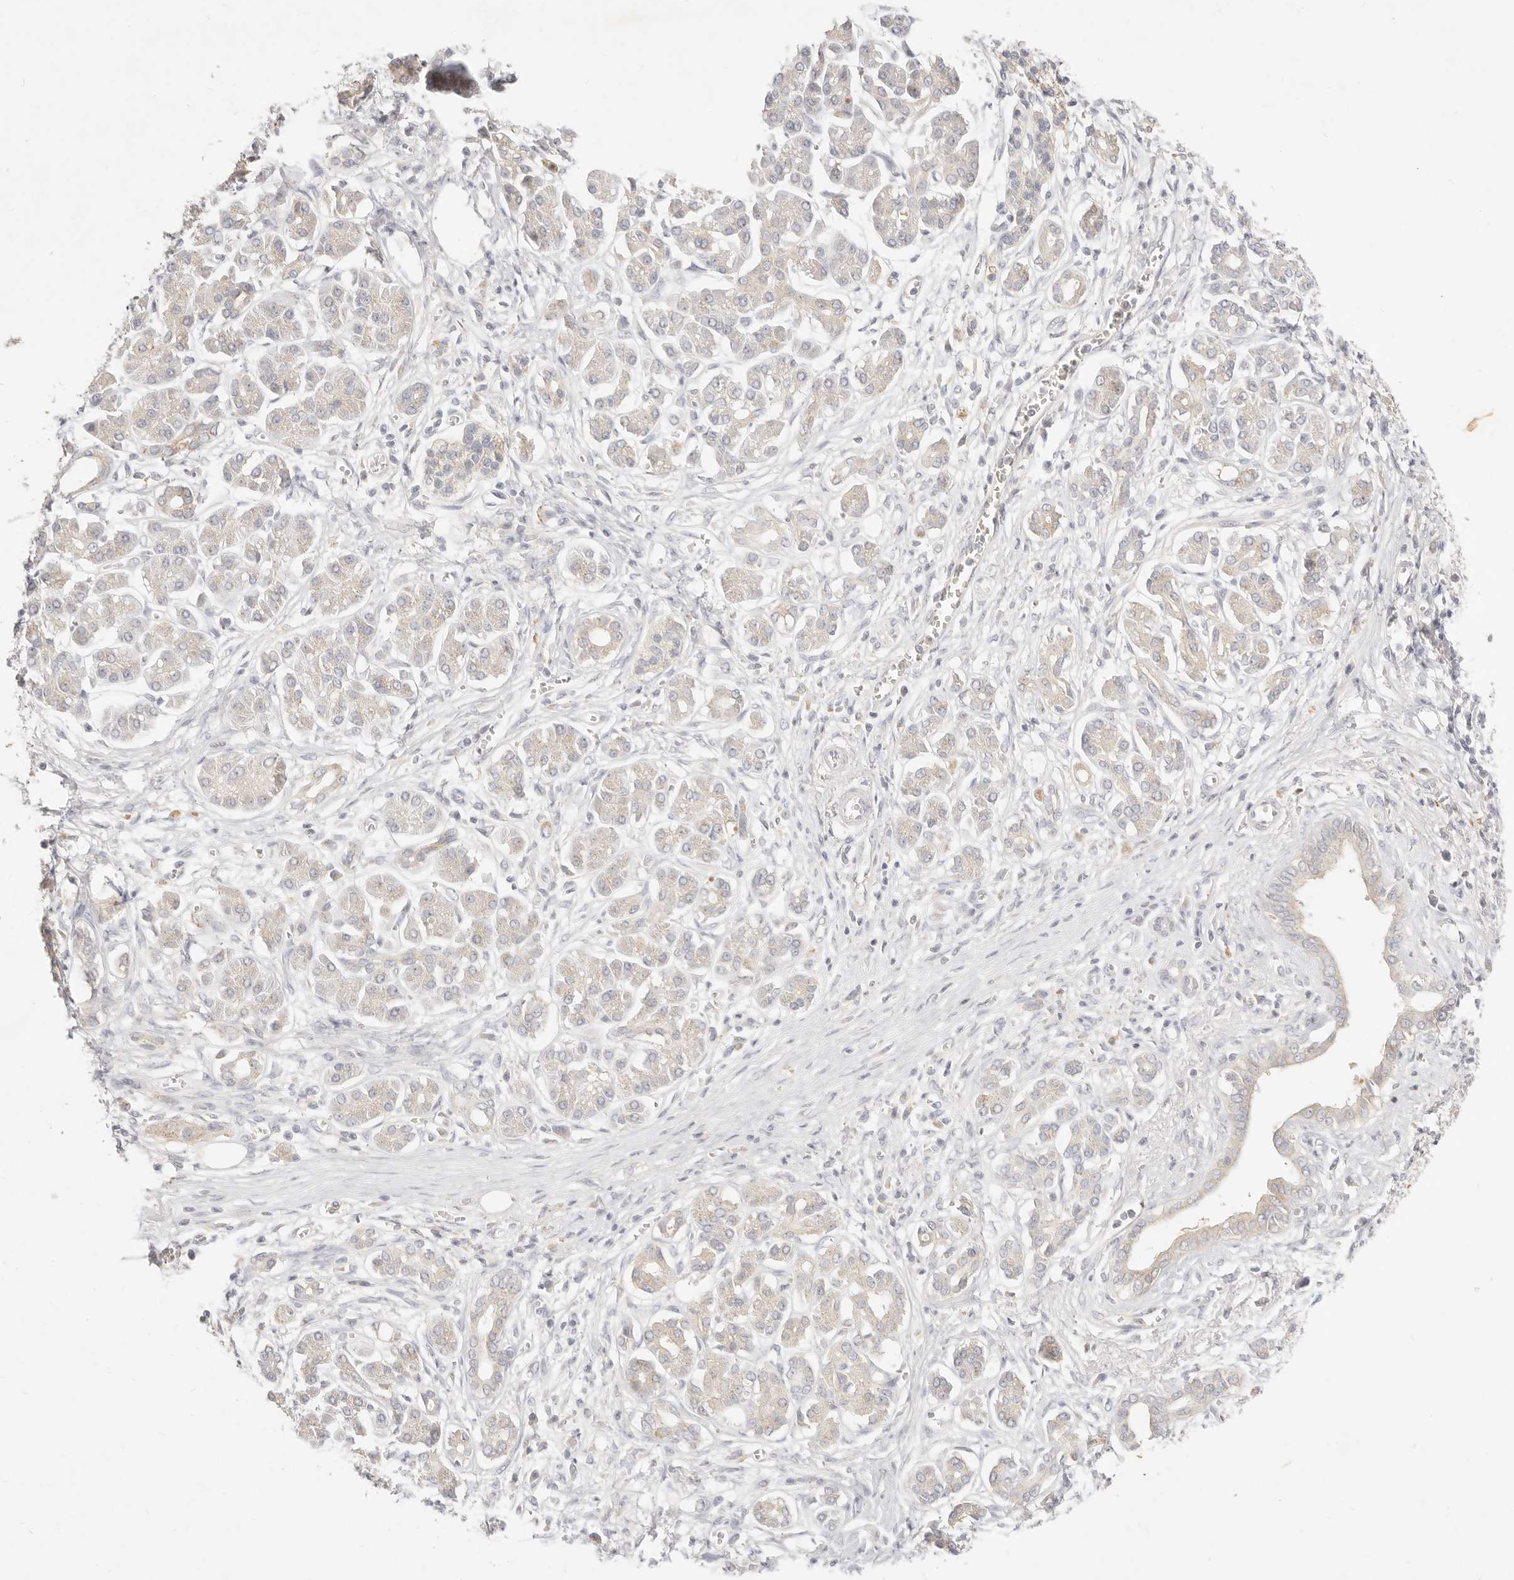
{"staining": {"intensity": "negative", "quantity": "none", "location": "none"}, "tissue": "pancreatic cancer", "cell_type": "Tumor cells", "image_type": "cancer", "snomed": [{"axis": "morphology", "description": "Adenocarcinoma, NOS"}, {"axis": "topography", "description": "Pancreas"}], "caption": "This is an IHC image of human adenocarcinoma (pancreatic). There is no positivity in tumor cells.", "gene": "ACOX1", "patient": {"sex": "male", "age": 78}}